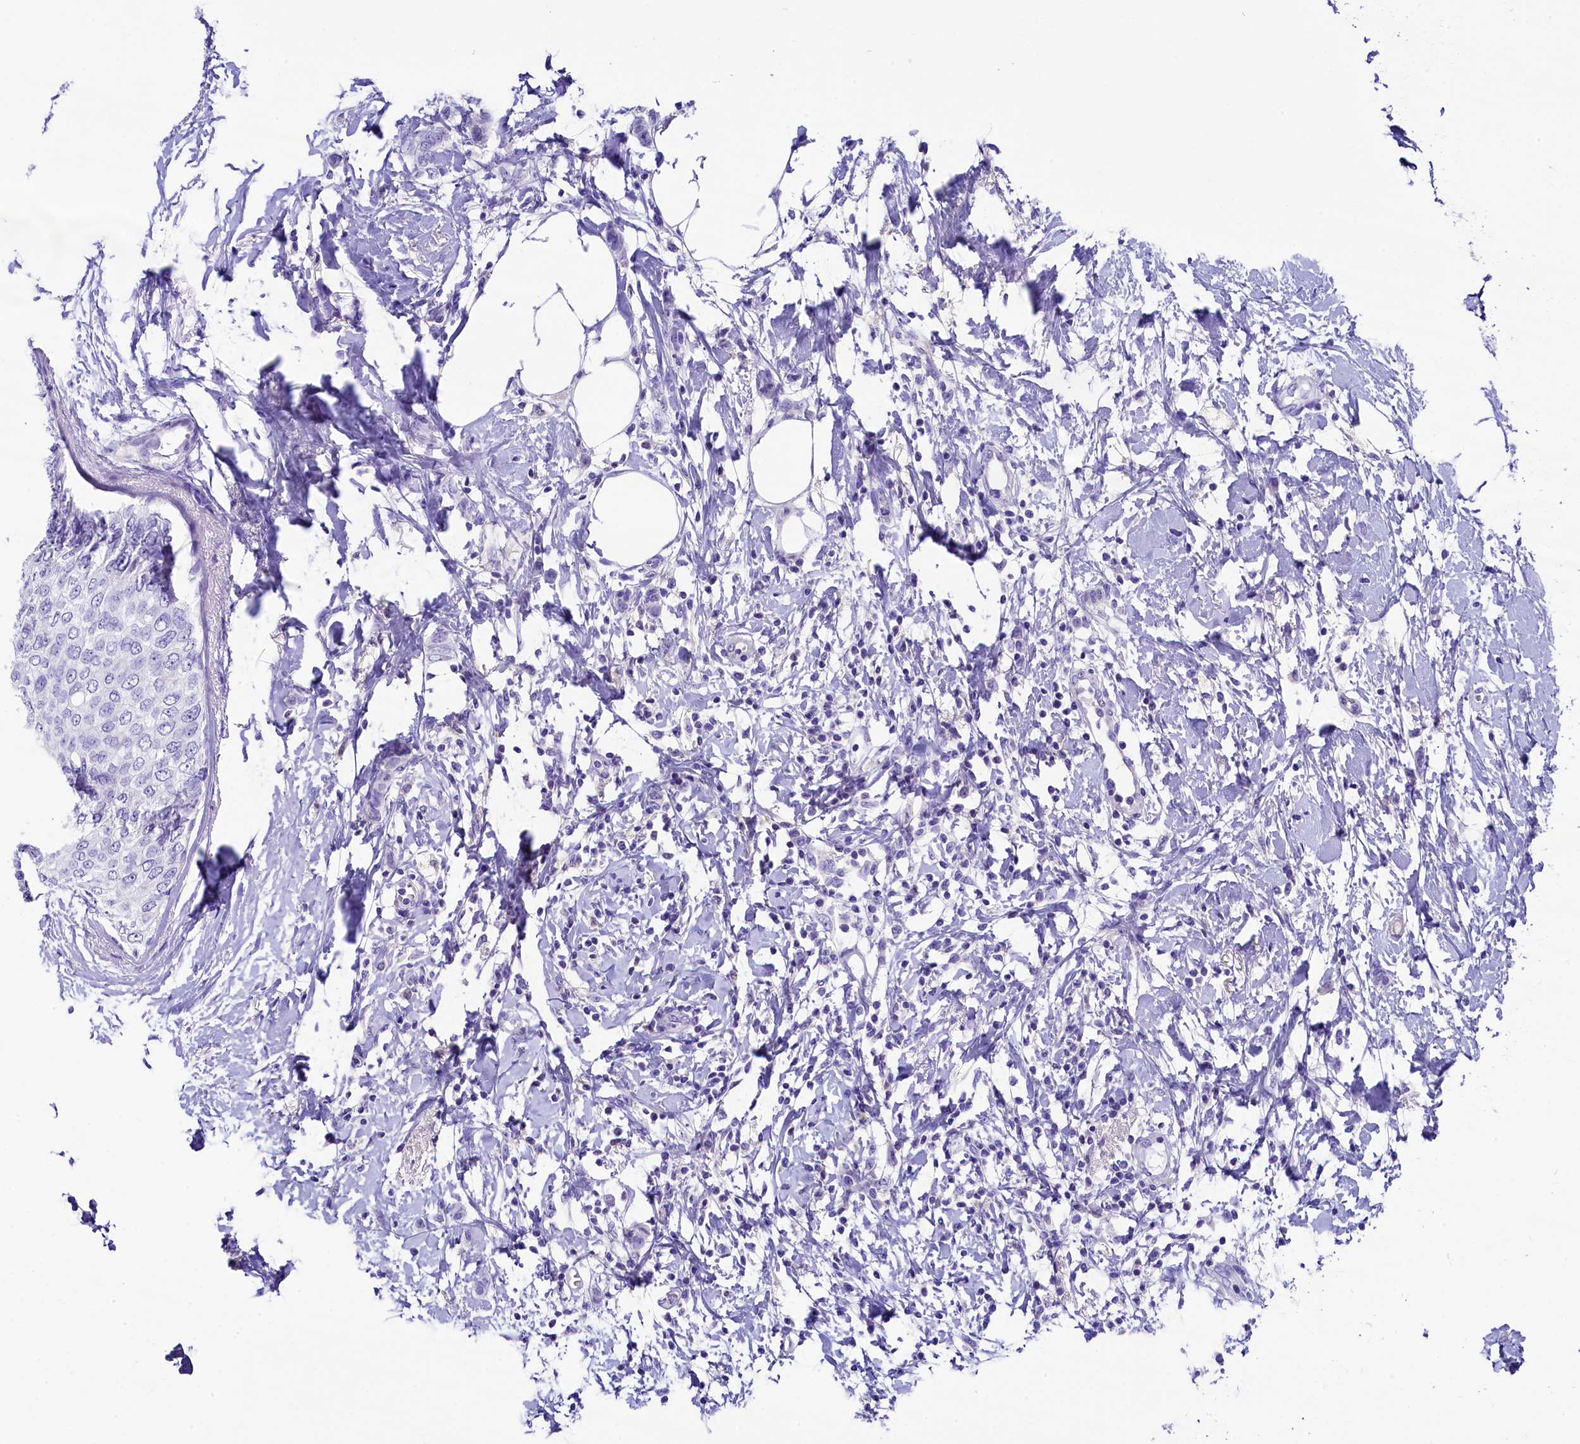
{"staining": {"intensity": "negative", "quantity": "none", "location": "none"}, "tissue": "breast cancer", "cell_type": "Tumor cells", "image_type": "cancer", "snomed": [{"axis": "morphology", "description": "Duct carcinoma"}, {"axis": "topography", "description": "Breast"}], "caption": "An IHC micrograph of breast cancer (intraductal carcinoma) is shown. There is no staining in tumor cells of breast cancer (intraductal carcinoma).", "gene": "SKIDA1", "patient": {"sex": "female", "age": 72}}